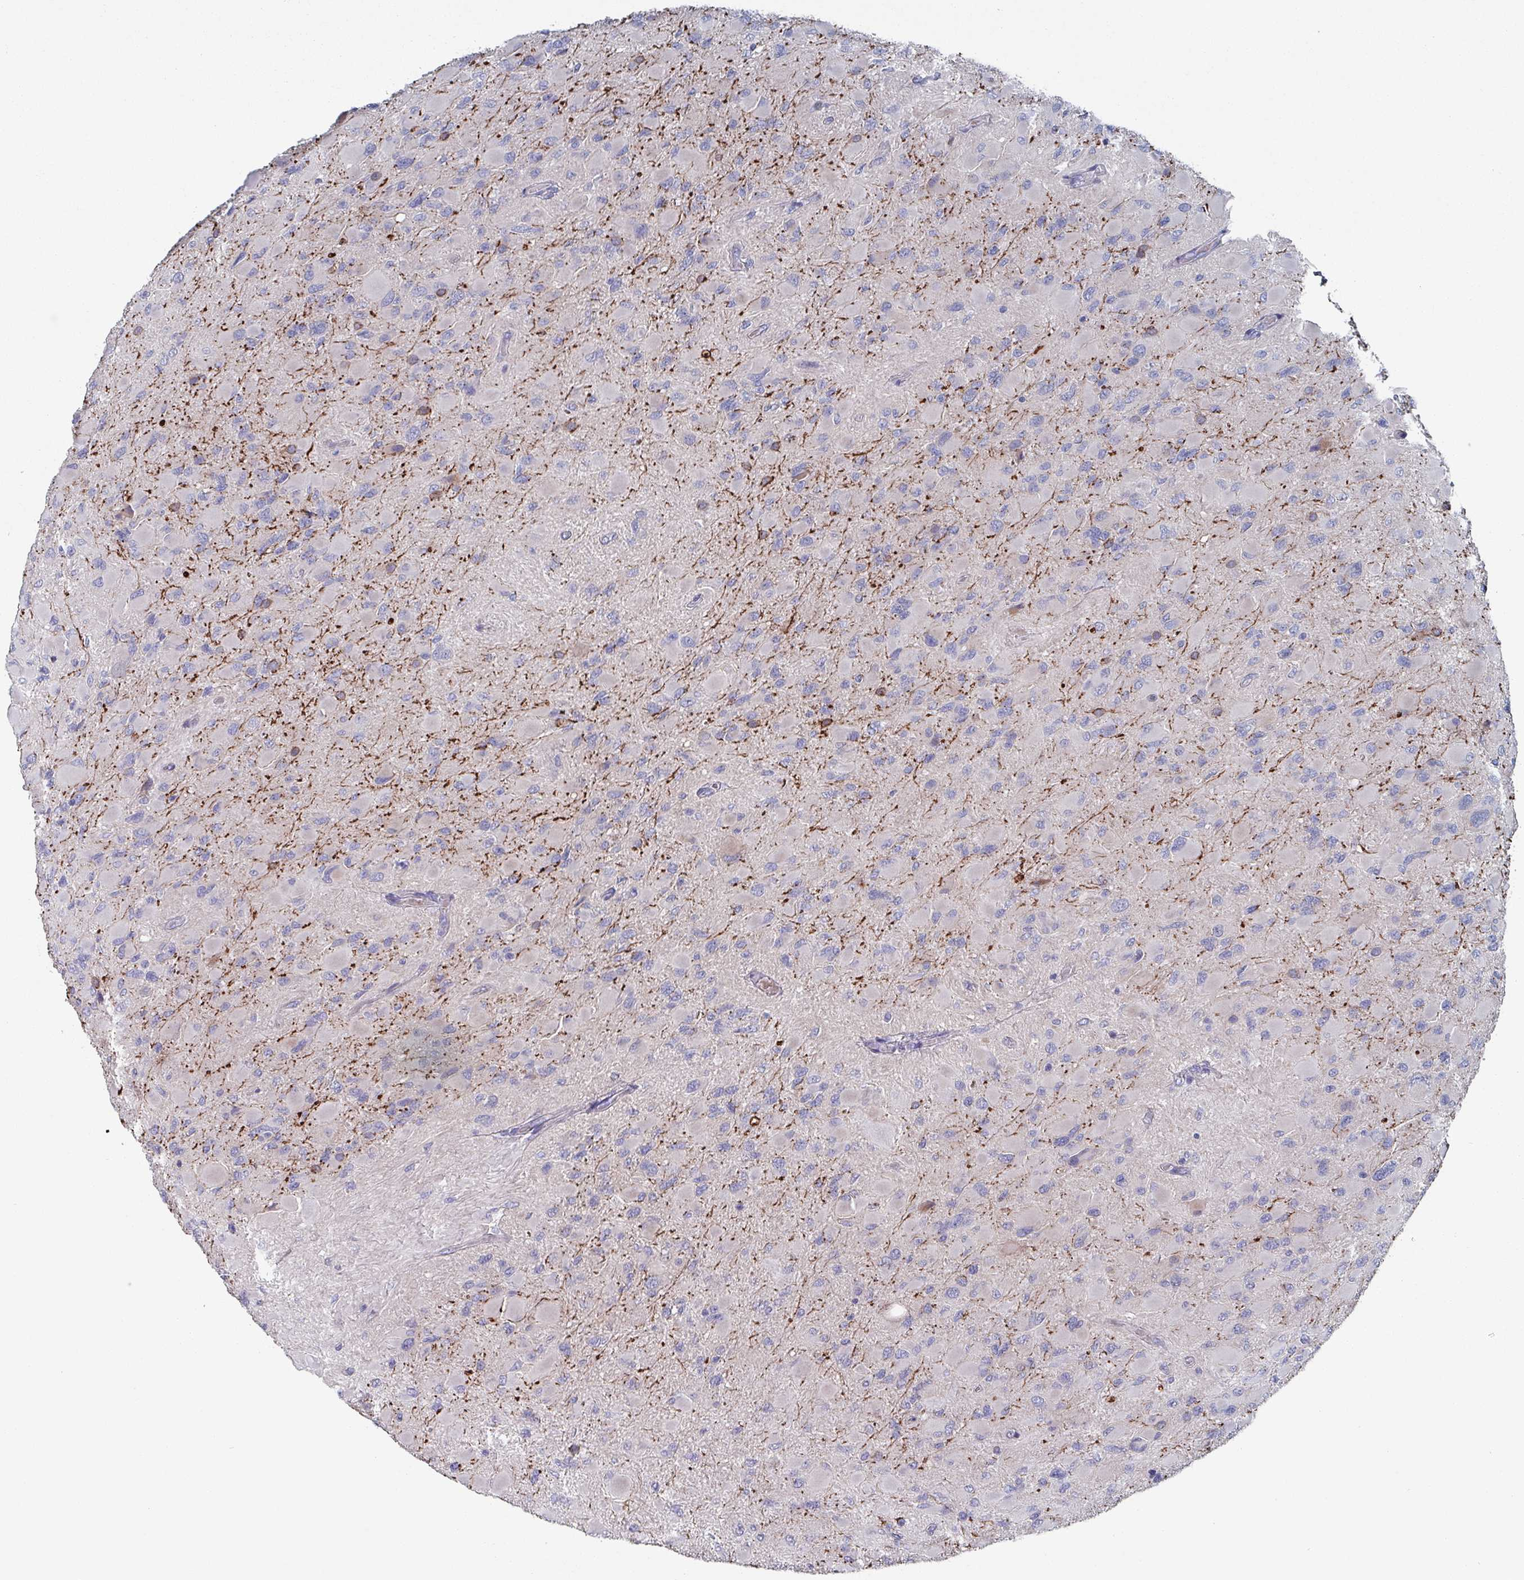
{"staining": {"intensity": "negative", "quantity": "none", "location": "none"}, "tissue": "glioma", "cell_type": "Tumor cells", "image_type": "cancer", "snomed": [{"axis": "morphology", "description": "Glioma, malignant, High grade"}, {"axis": "topography", "description": "Cerebral cortex"}], "caption": "Histopathology image shows no significant protein expression in tumor cells of glioma.", "gene": "DRD5", "patient": {"sex": "female", "age": 36}}